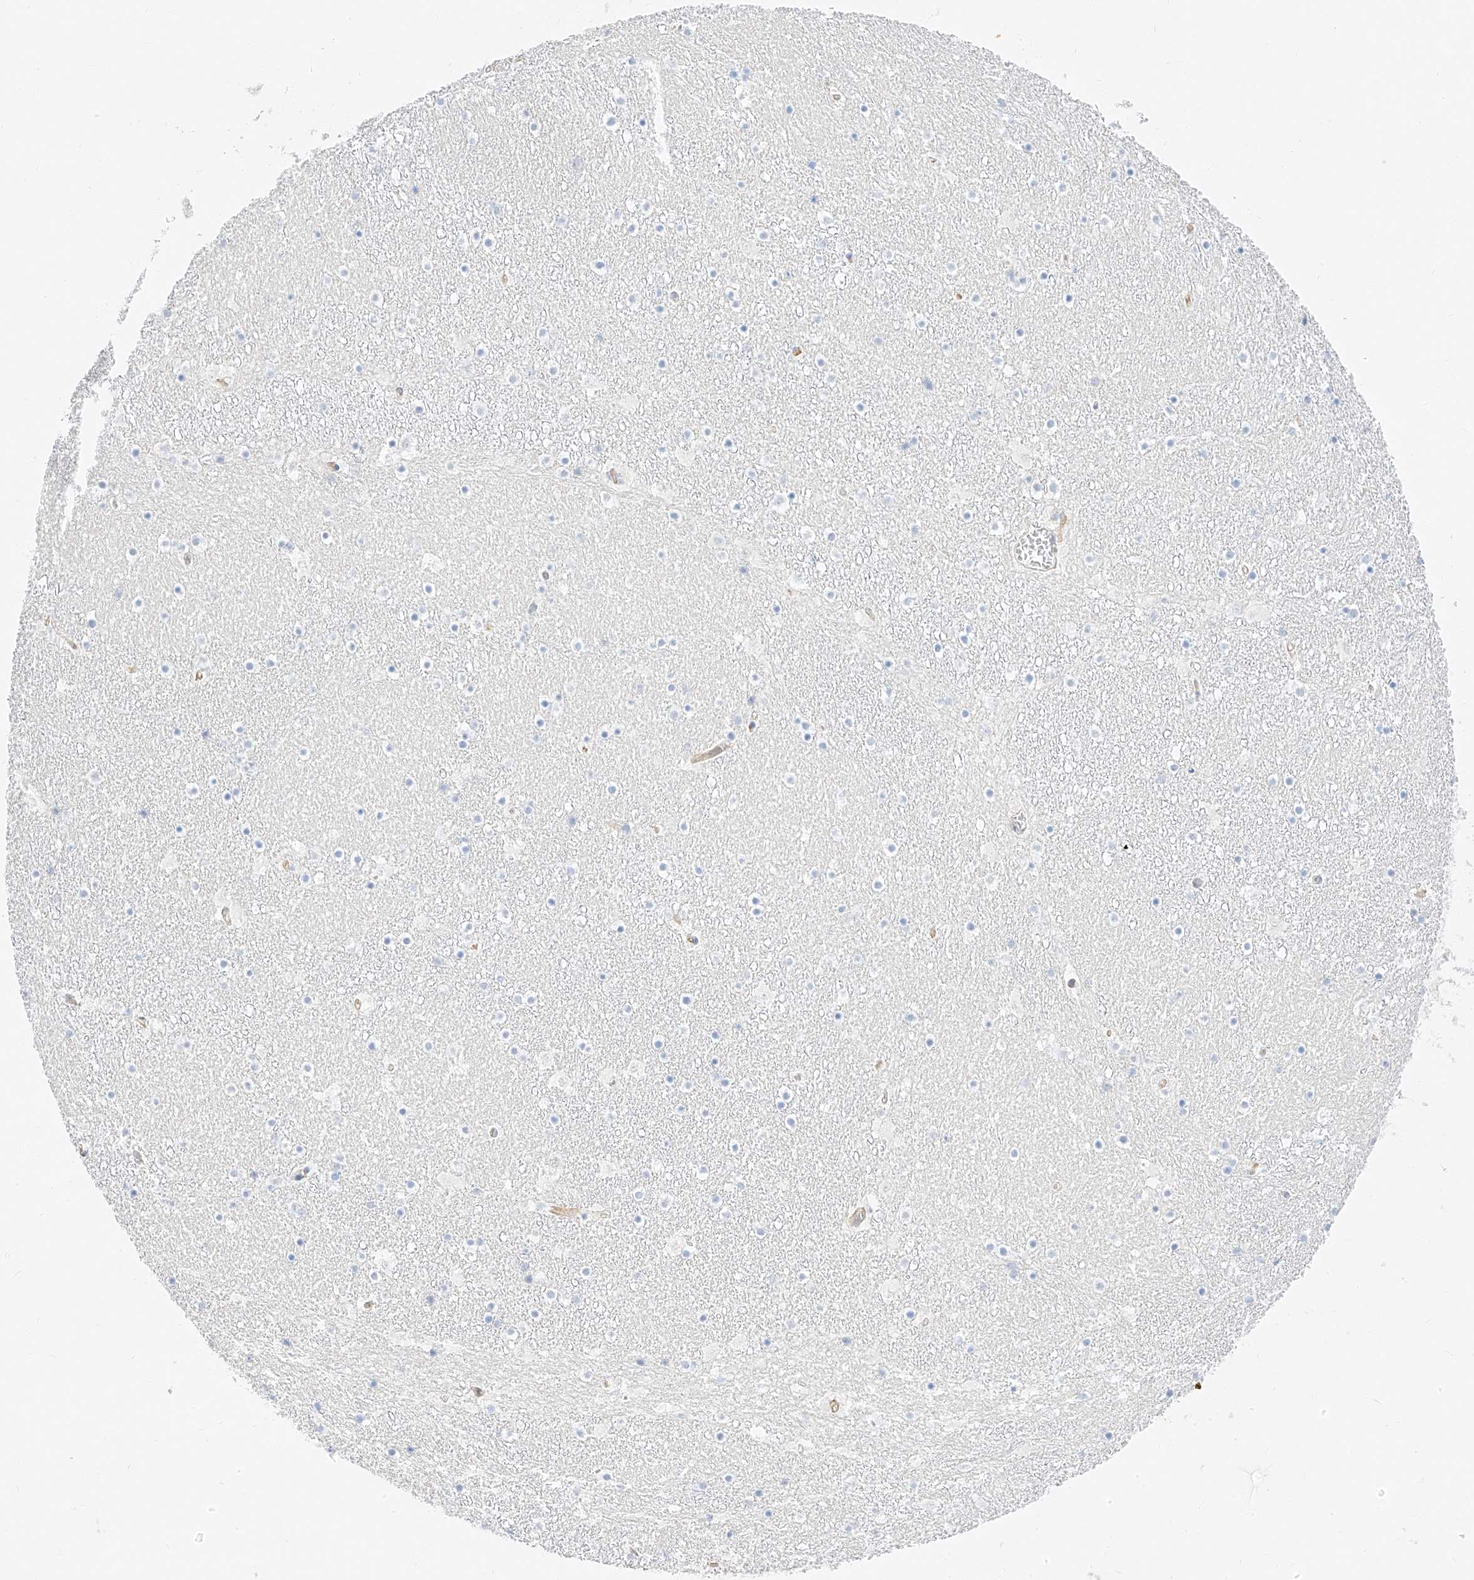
{"staining": {"intensity": "negative", "quantity": "none", "location": "none"}, "tissue": "caudate", "cell_type": "Glial cells", "image_type": "normal", "snomed": [{"axis": "morphology", "description": "Normal tissue, NOS"}, {"axis": "topography", "description": "Lateral ventricle wall"}], "caption": "IHC of normal human caudate shows no positivity in glial cells.", "gene": "CDCP2", "patient": {"sex": "male", "age": 45}}